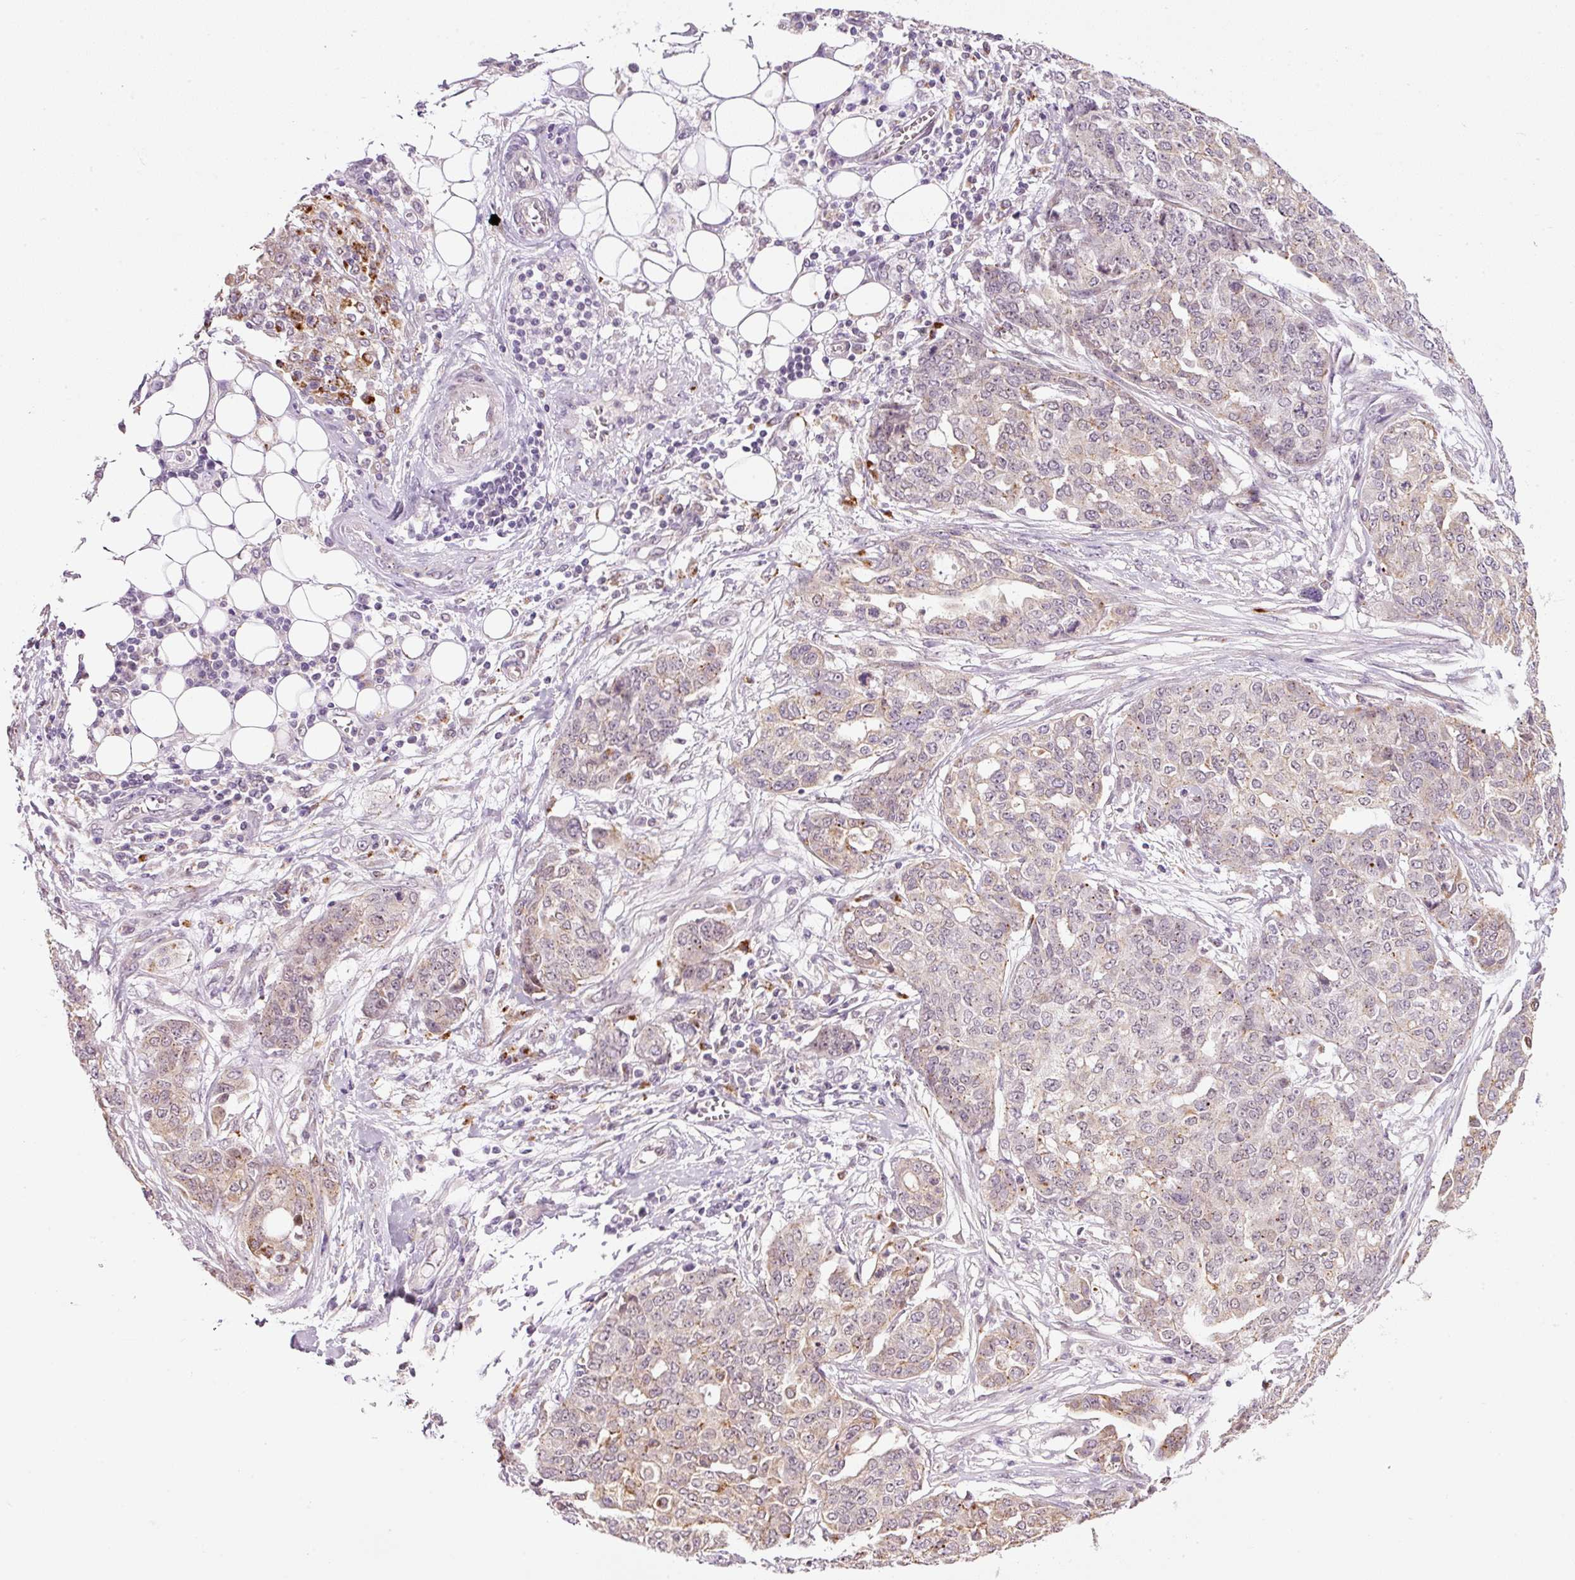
{"staining": {"intensity": "weak", "quantity": ">75%", "location": "cytoplasmic/membranous"}, "tissue": "ovarian cancer", "cell_type": "Tumor cells", "image_type": "cancer", "snomed": [{"axis": "morphology", "description": "Cystadenocarcinoma, serous, NOS"}, {"axis": "topography", "description": "Soft tissue"}, {"axis": "topography", "description": "Ovary"}], "caption": "Protein staining exhibits weak cytoplasmic/membranous expression in approximately >75% of tumor cells in serous cystadenocarcinoma (ovarian).", "gene": "ZNF639", "patient": {"sex": "female", "age": 57}}